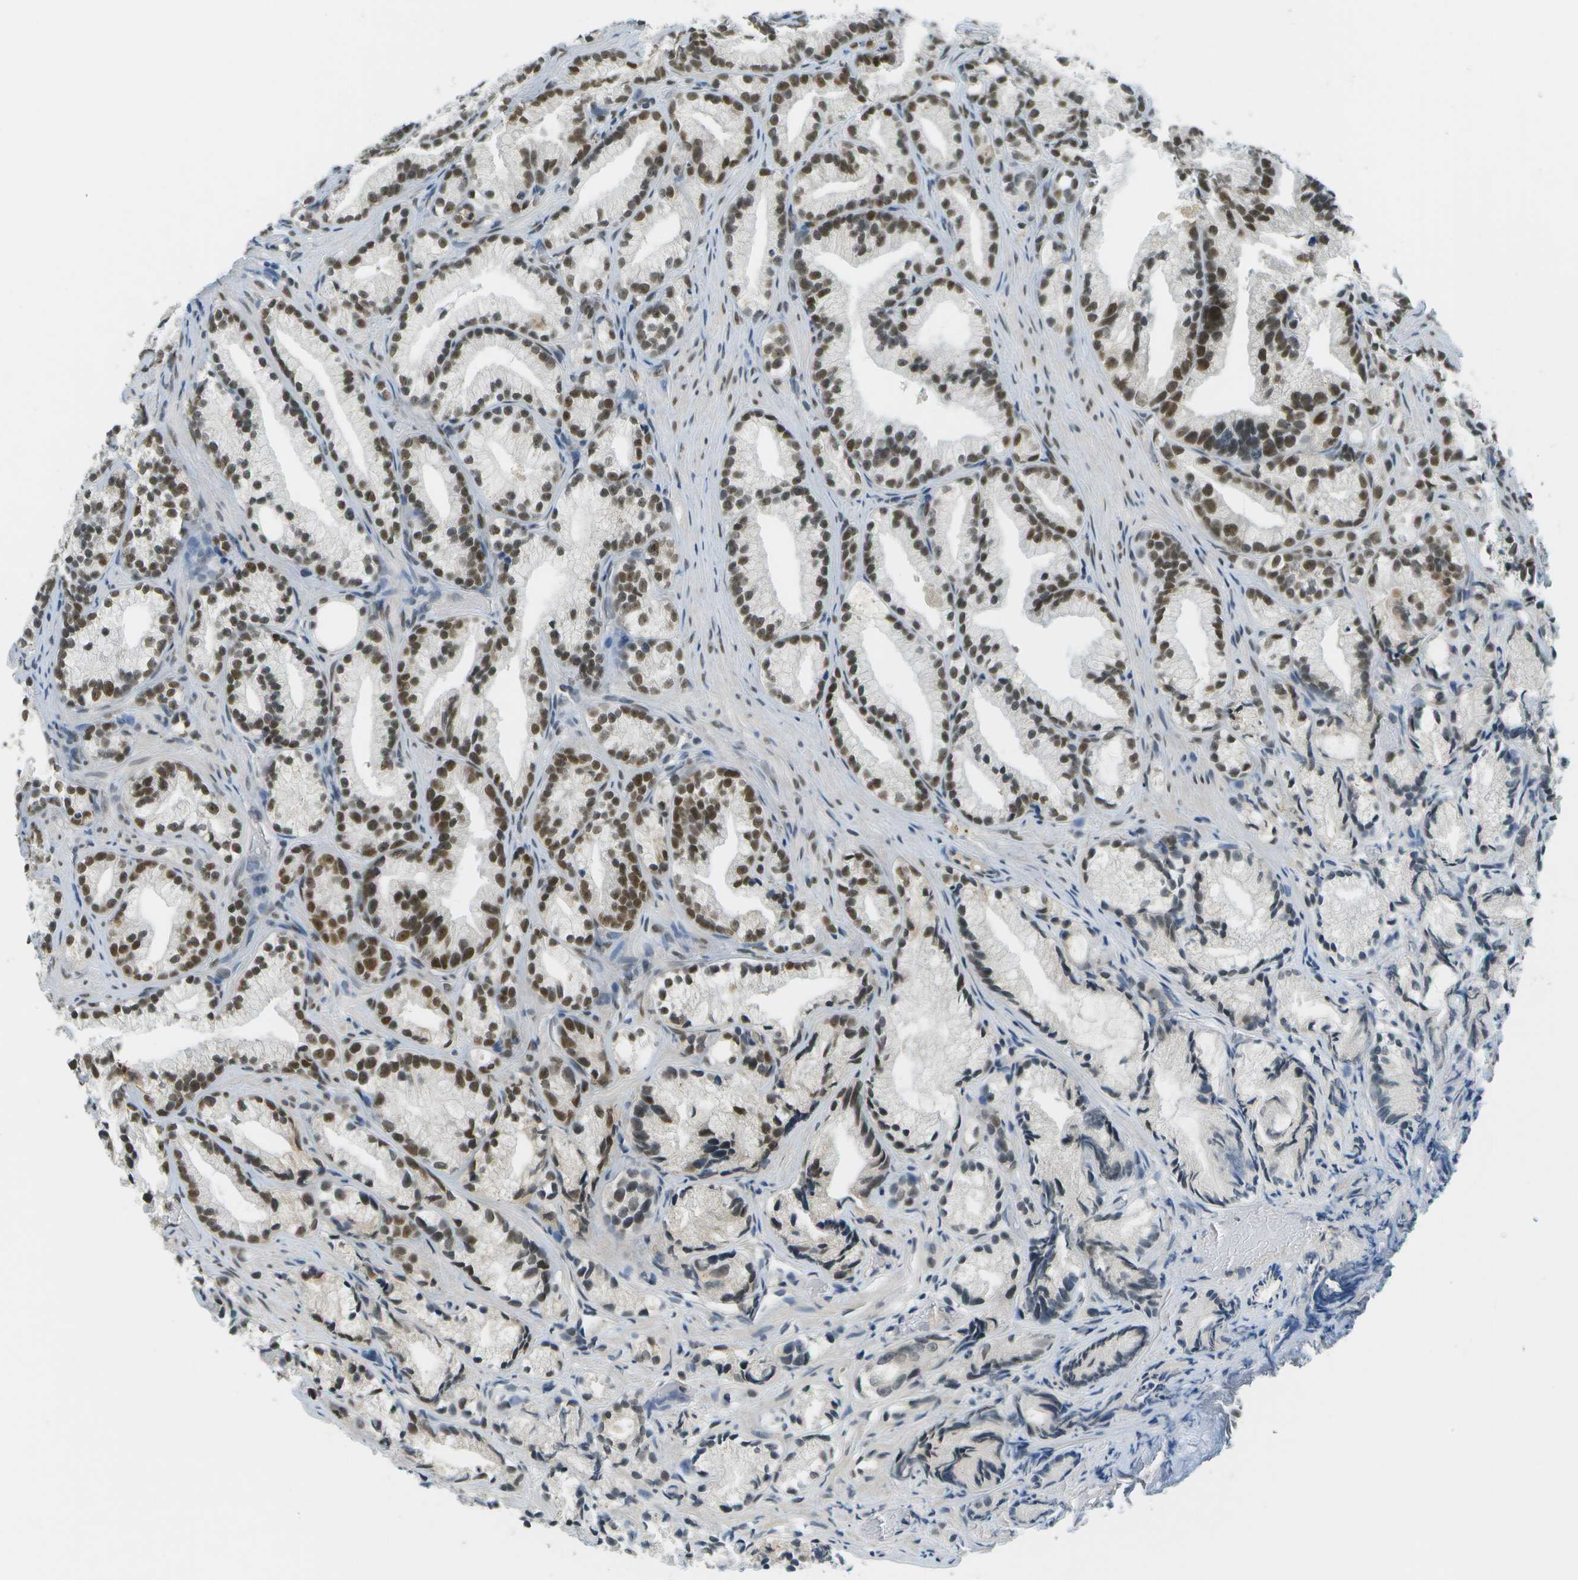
{"staining": {"intensity": "strong", "quantity": ">75%", "location": "nuclear"}, "tissue": "prostate cancer", "cell_type": "Tumor cells", "image_type": "cancer", "snomed": [{"axis": "morphology", "description": "Adenocarcinoma, Low grade"}, {"axis": "topography", "description": "Prostate"}], "caption": "The histopathology image exhibits staining of prostate cancer, revealing strong nuclear protein staining (brown color) within tumor cells.", "gene": "CBX5", "patient": {"sex": "male", "age": 89}}